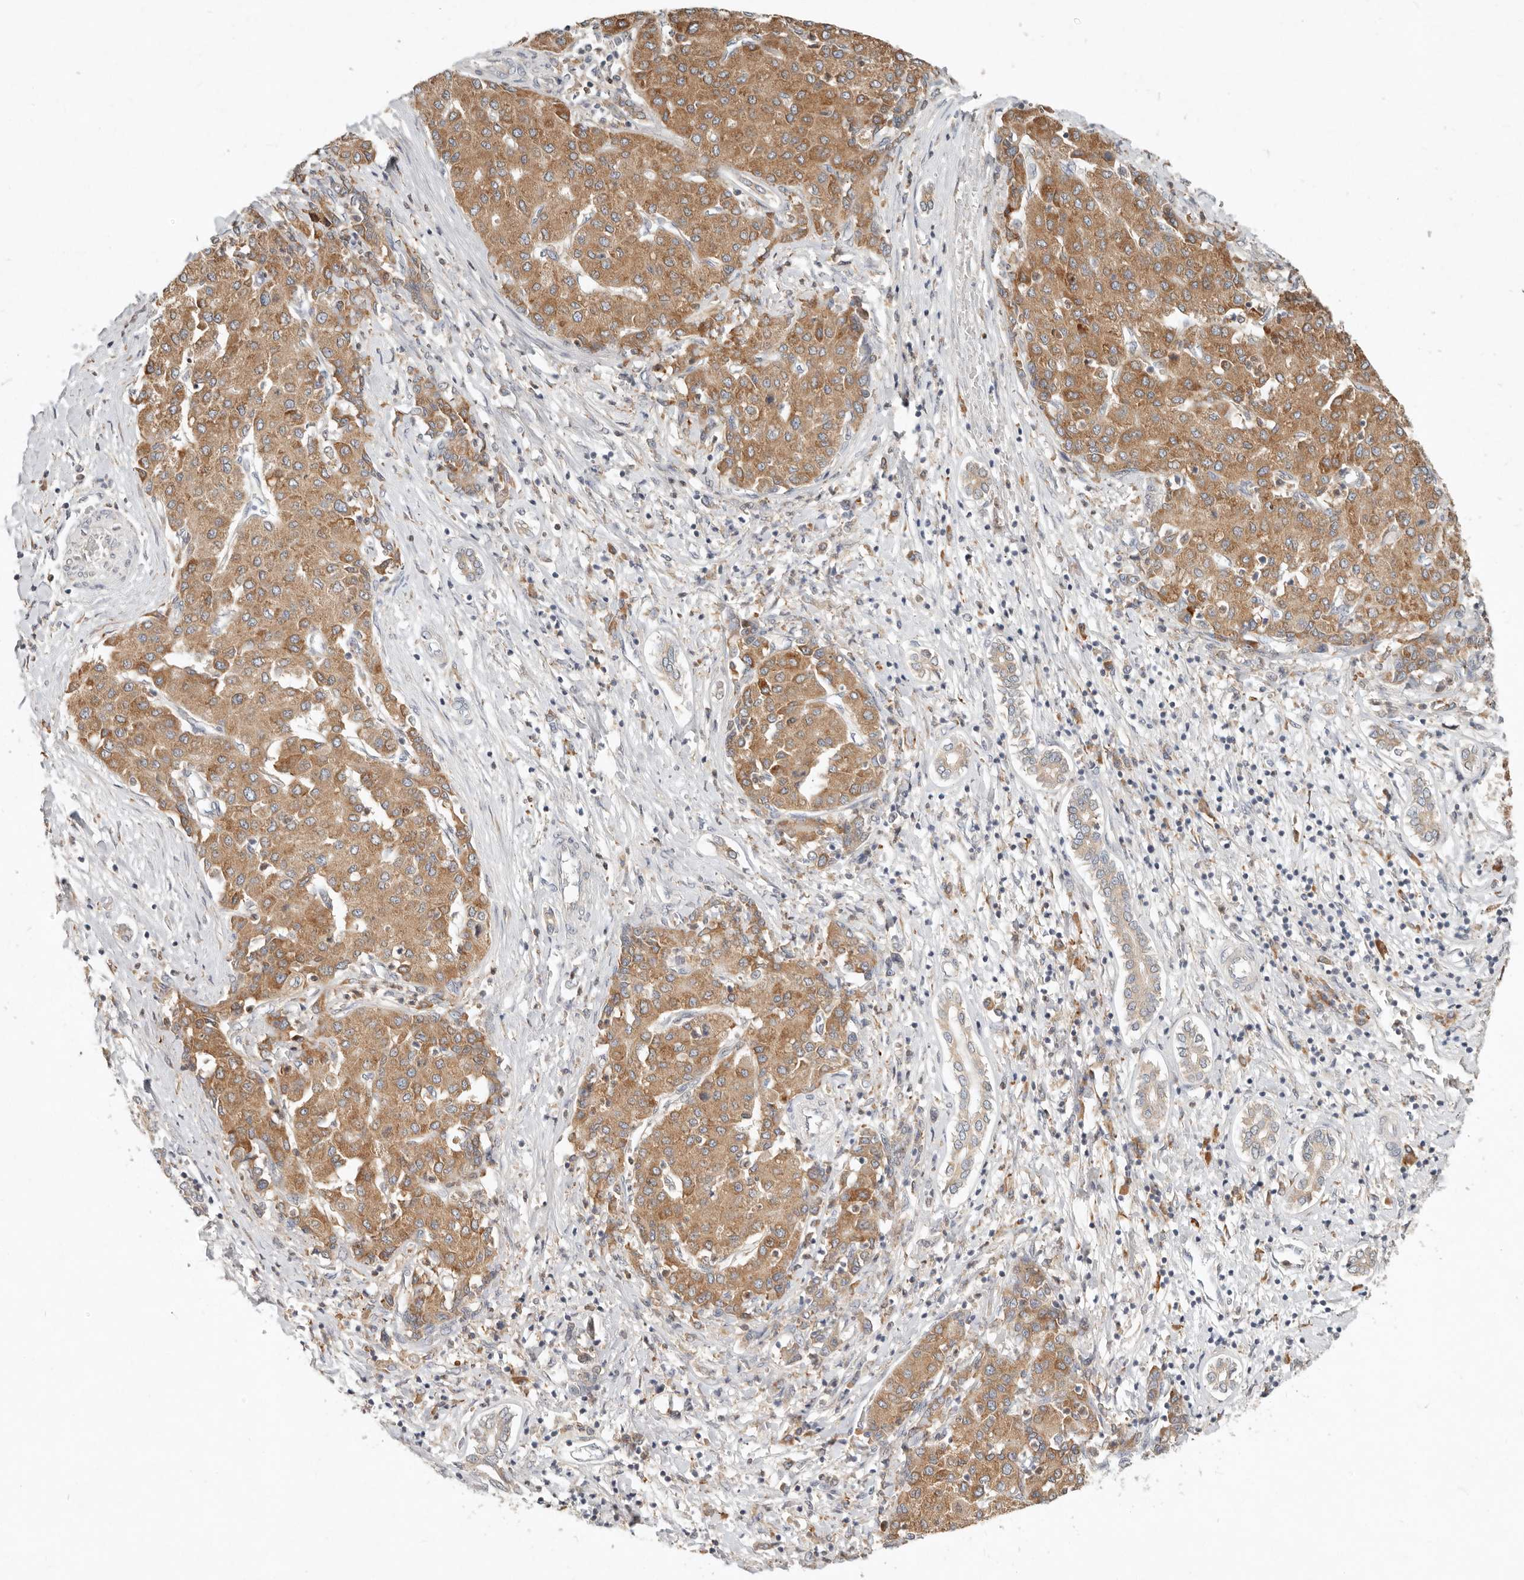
{"staining": {"intensity": "moderate", "quantity": ">75%", "location": "cytoplasmic/membranous"}, "tissue": "liver cancer", "cell_type": "Tumor cells", "image_type": "cancer", "snomed": [{"axis": "morphology", "description": "Carcinoma, Hepatocellular, NOS"}, {"axis": "topography", "description": "Liver"}], "caption": "Brown immunohistochemical staining in liver cancer (hepatocellular carcinoma) demonstrates moderate cytoplasmic/membranous staining in about >75% of tumor cells. The staining is performed using DAB (3,3'-diaminobenzidine) brown chromogen to label protein expression. The nuclei are counter-stained blue using hematoxylin.", "gene": "ARHGEF10L", "patient": {"sex": "male", "age": 65}}